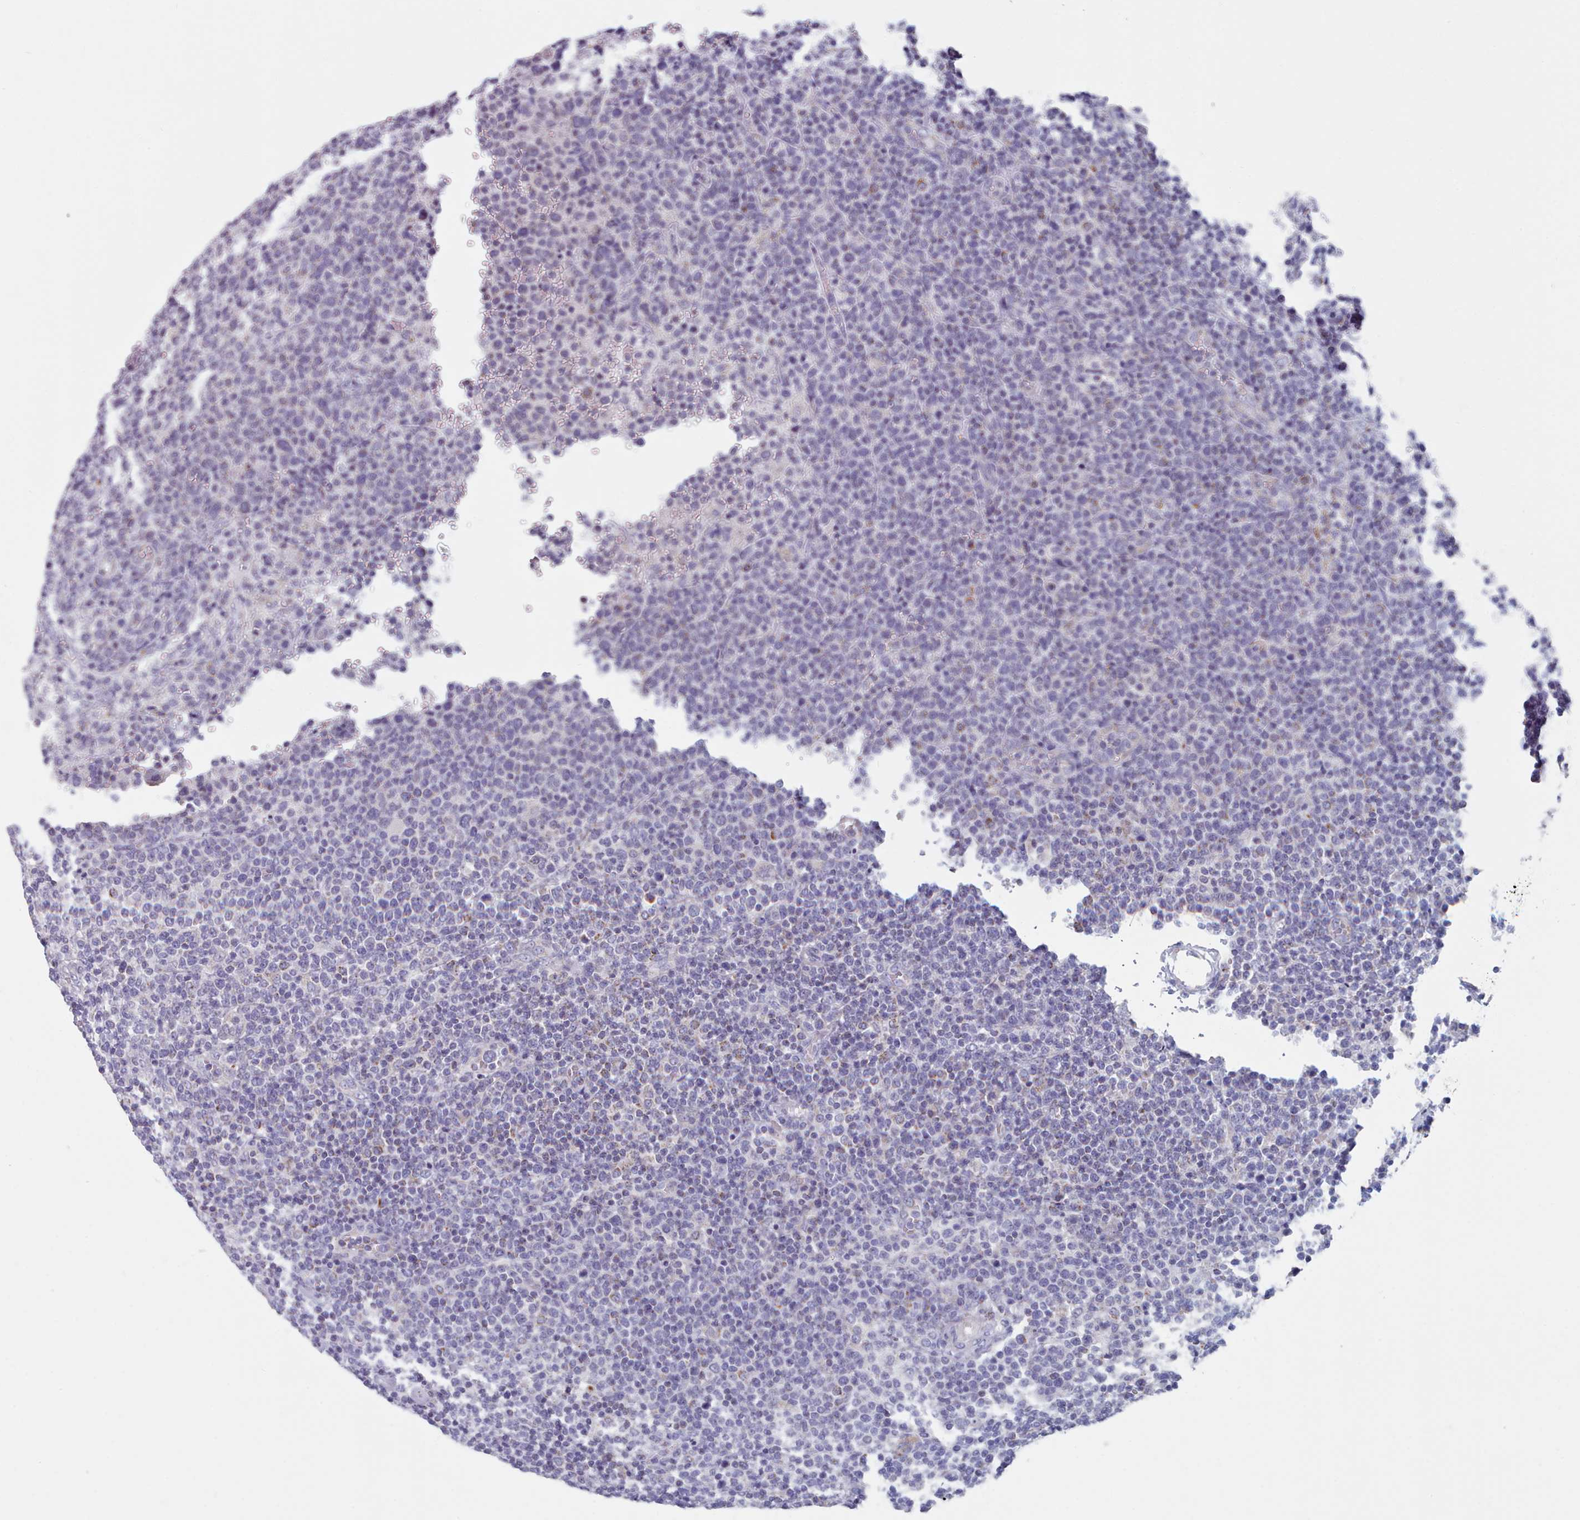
{"staining": {"intensity": "negative", "quantity": "none", "location": "none"}, "tissue": "lymphoma", "cell_type": "Tumor cells", "image_type": "cancer", "snomed": [{"axis": "morphology", "description": "Malignant lymphoma, non-Hodgkin's type, High grade"}, {"axis": "topography", "description": "Lymph node"}], "caption": "Lymphoma stained for a protein using immunohistochemistry (IHC) shows no expression tumor cells.", "gene": "HAO1", "patient": {"sex": "male", "age": 61}}